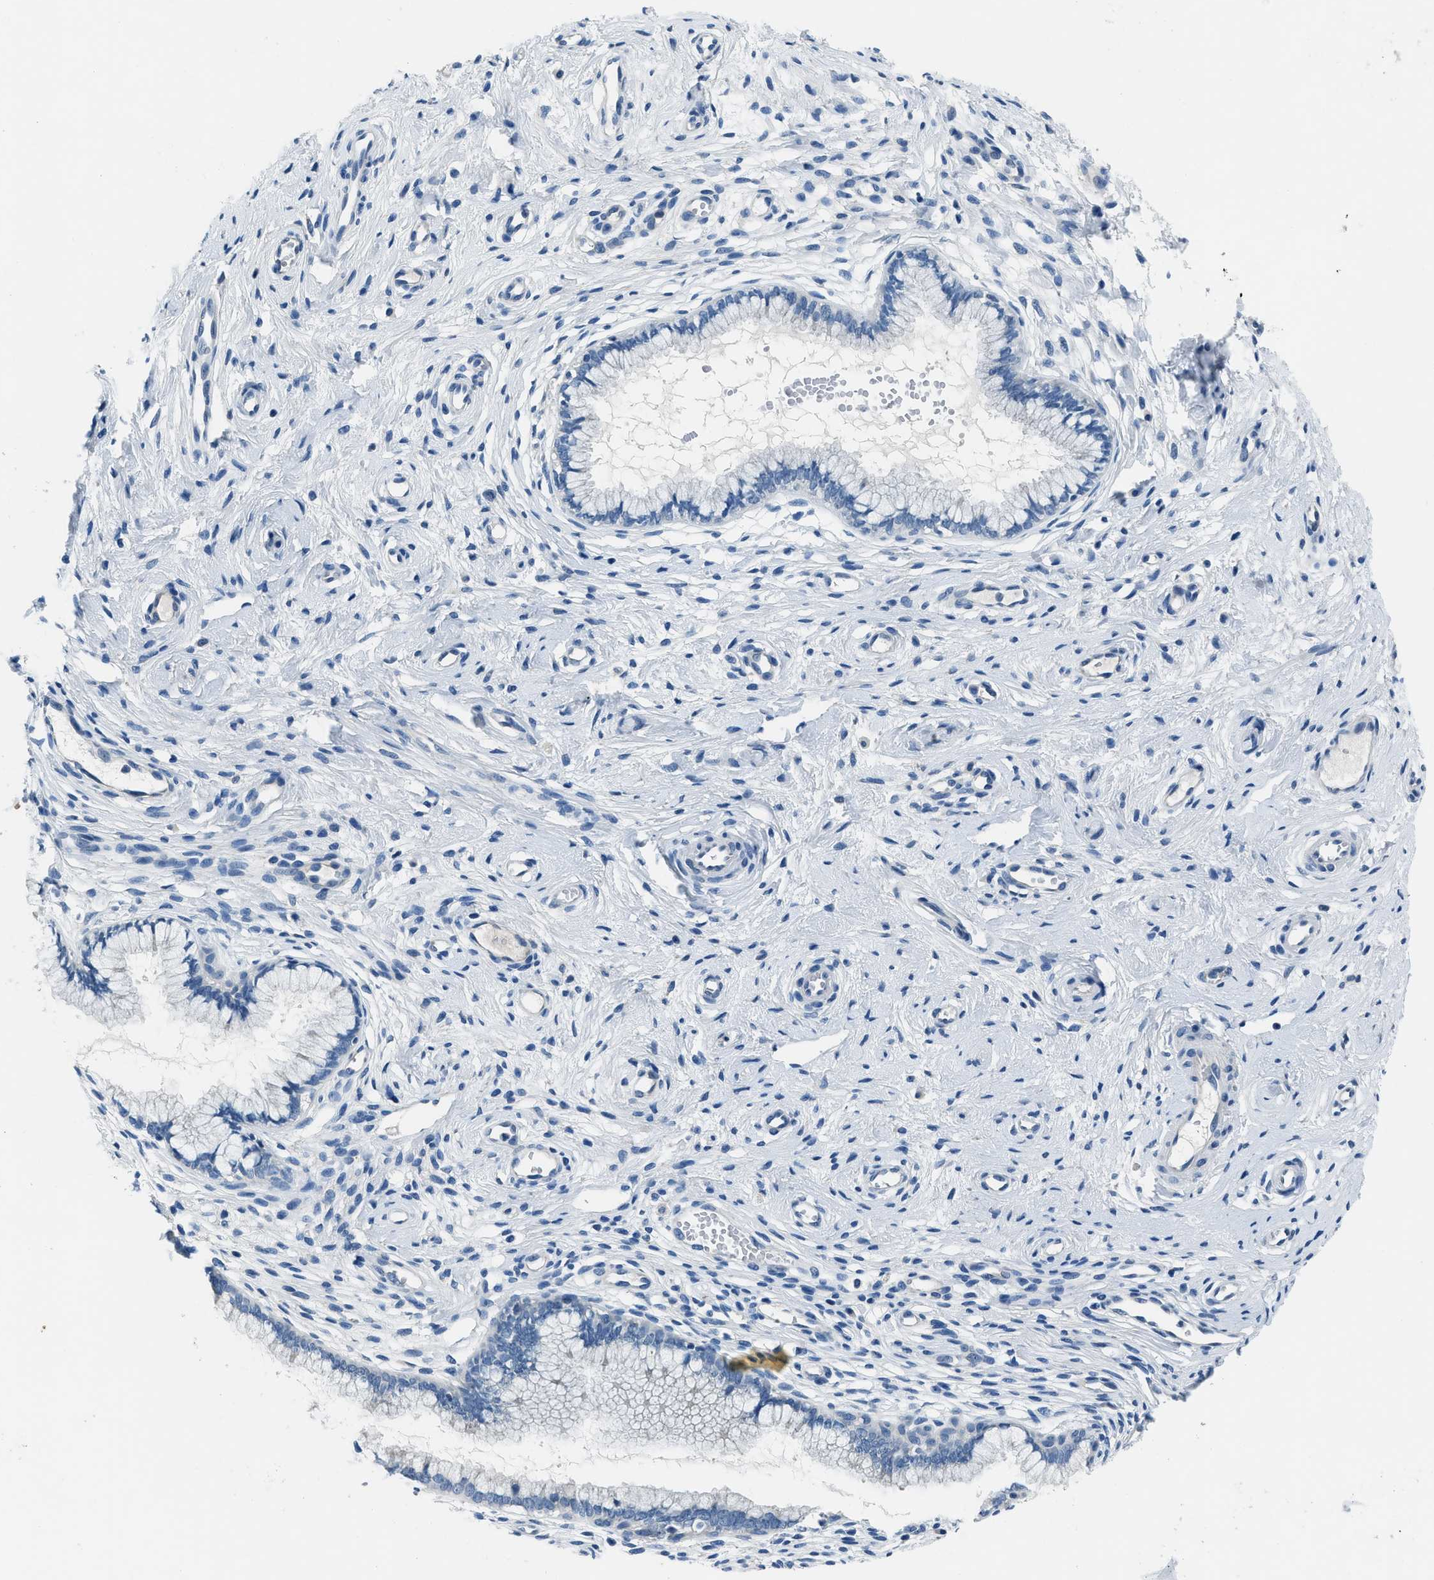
{"staining": {"intensity": "negative", "quantity": "none", "location": "none"}, "tissue": "cervix", "cell_type": "Glandular cells", "image_type": "normal", "snomed": [{"axis": "morphology", "description": "Normal tissue, NOS"}, {"axis": "topography", "description": "Cervix"}], "caption": "The histopathology image displays no staining of glandular cells in benign cervix. (DAB (3,3'-diaminobenzidine) IHC visualized using brightfield microscopy, high magnification).", "gene": "GJA3", "patient": {"sex": "female", "age": 65}}